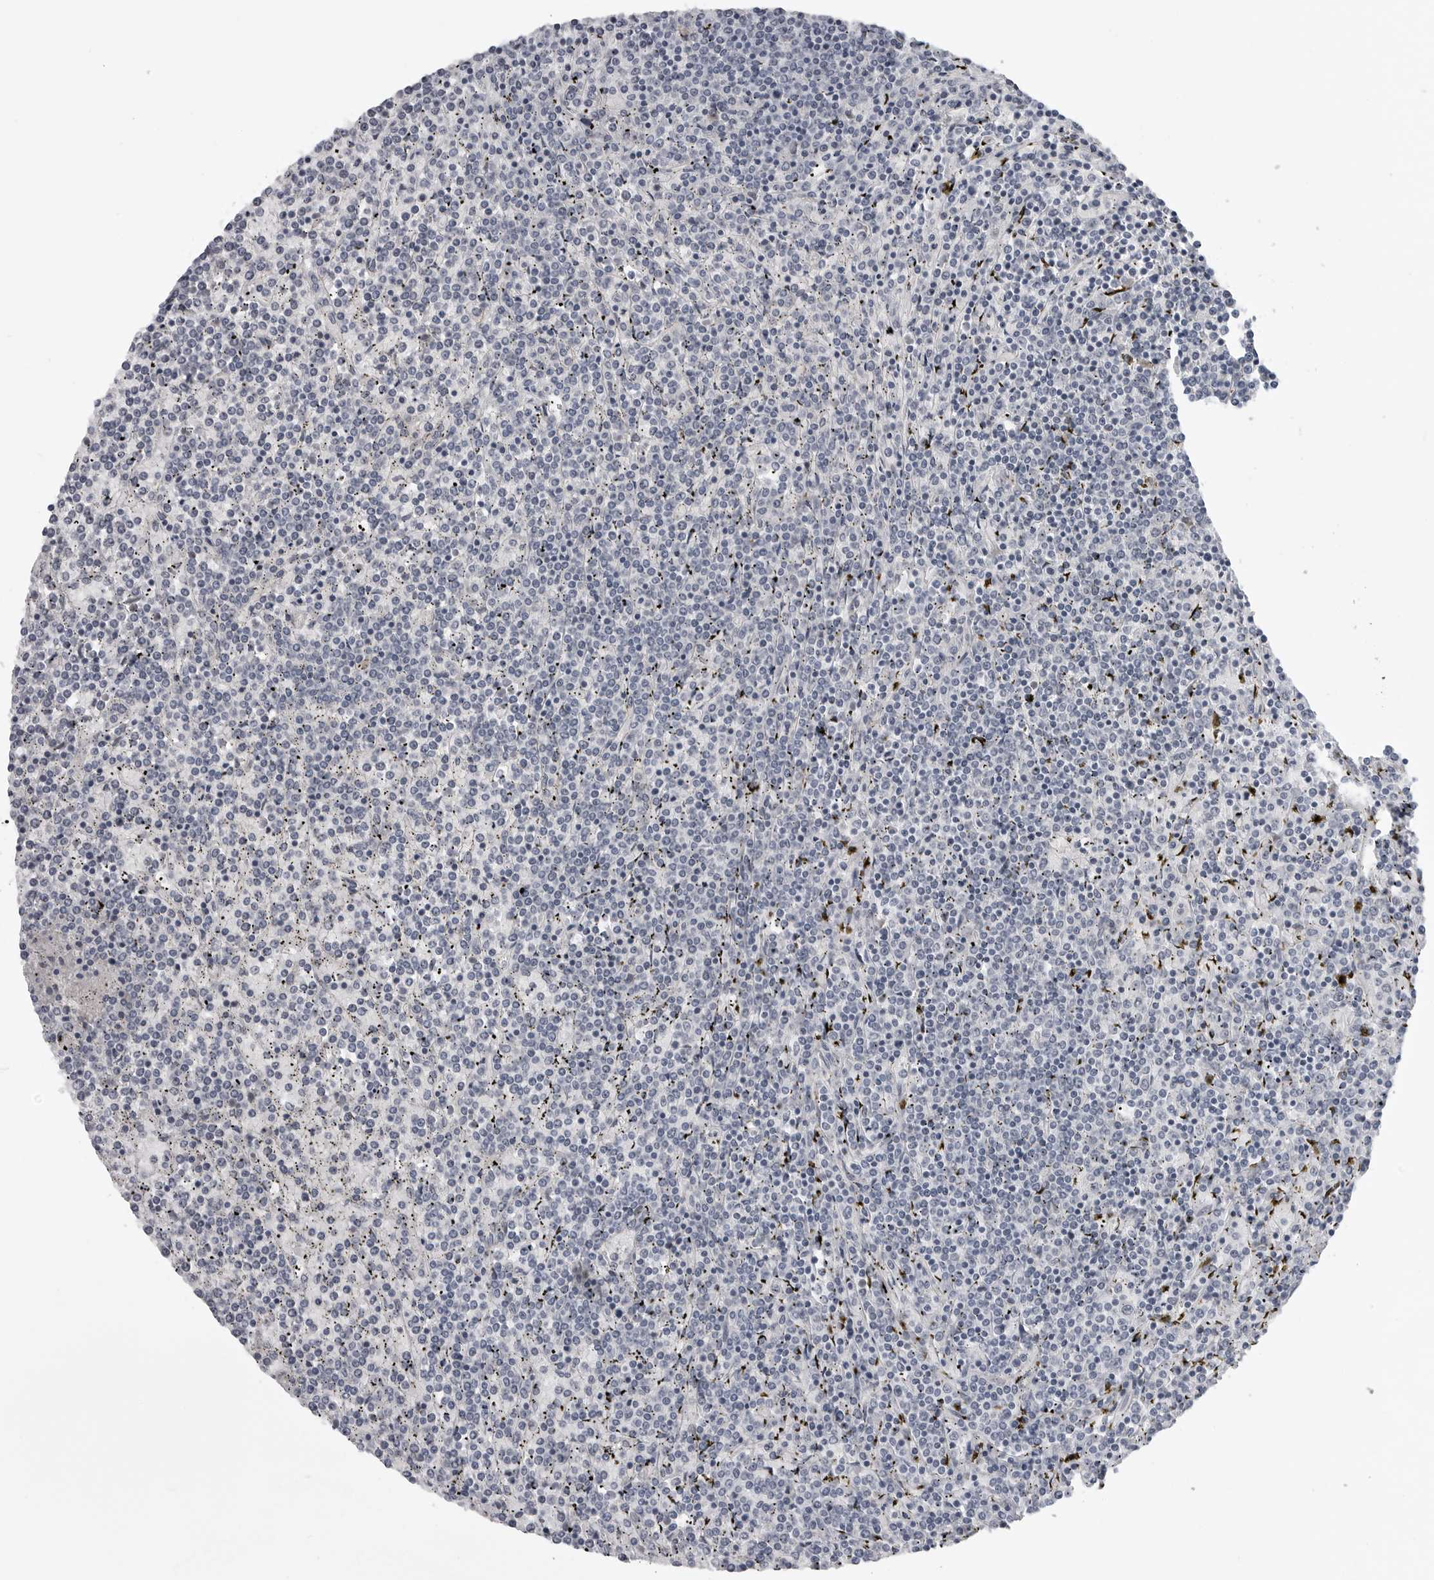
{"staining": {"intensity": "negative", "quantity": "none", "location": "none"}, "tissue": "lymphoma", "cell_type": "Tumor cells", "image_type": "cancer", "snomed": [{"axis": "morphology", "description": "Malignant lymphoma, non-Hodgkin's type, Low grade"}, {"axis": "topography", "description": "Spleen"}], "caption": "IHC image of human low-grade malignant lymphoma, non-Hodgkin's type stained for a protein (brown), which shows no staining in tumor cells. Nuclei are stained in blue.", "gene": "LRRC45", "patient": {"sex": "female", "age": 19}}